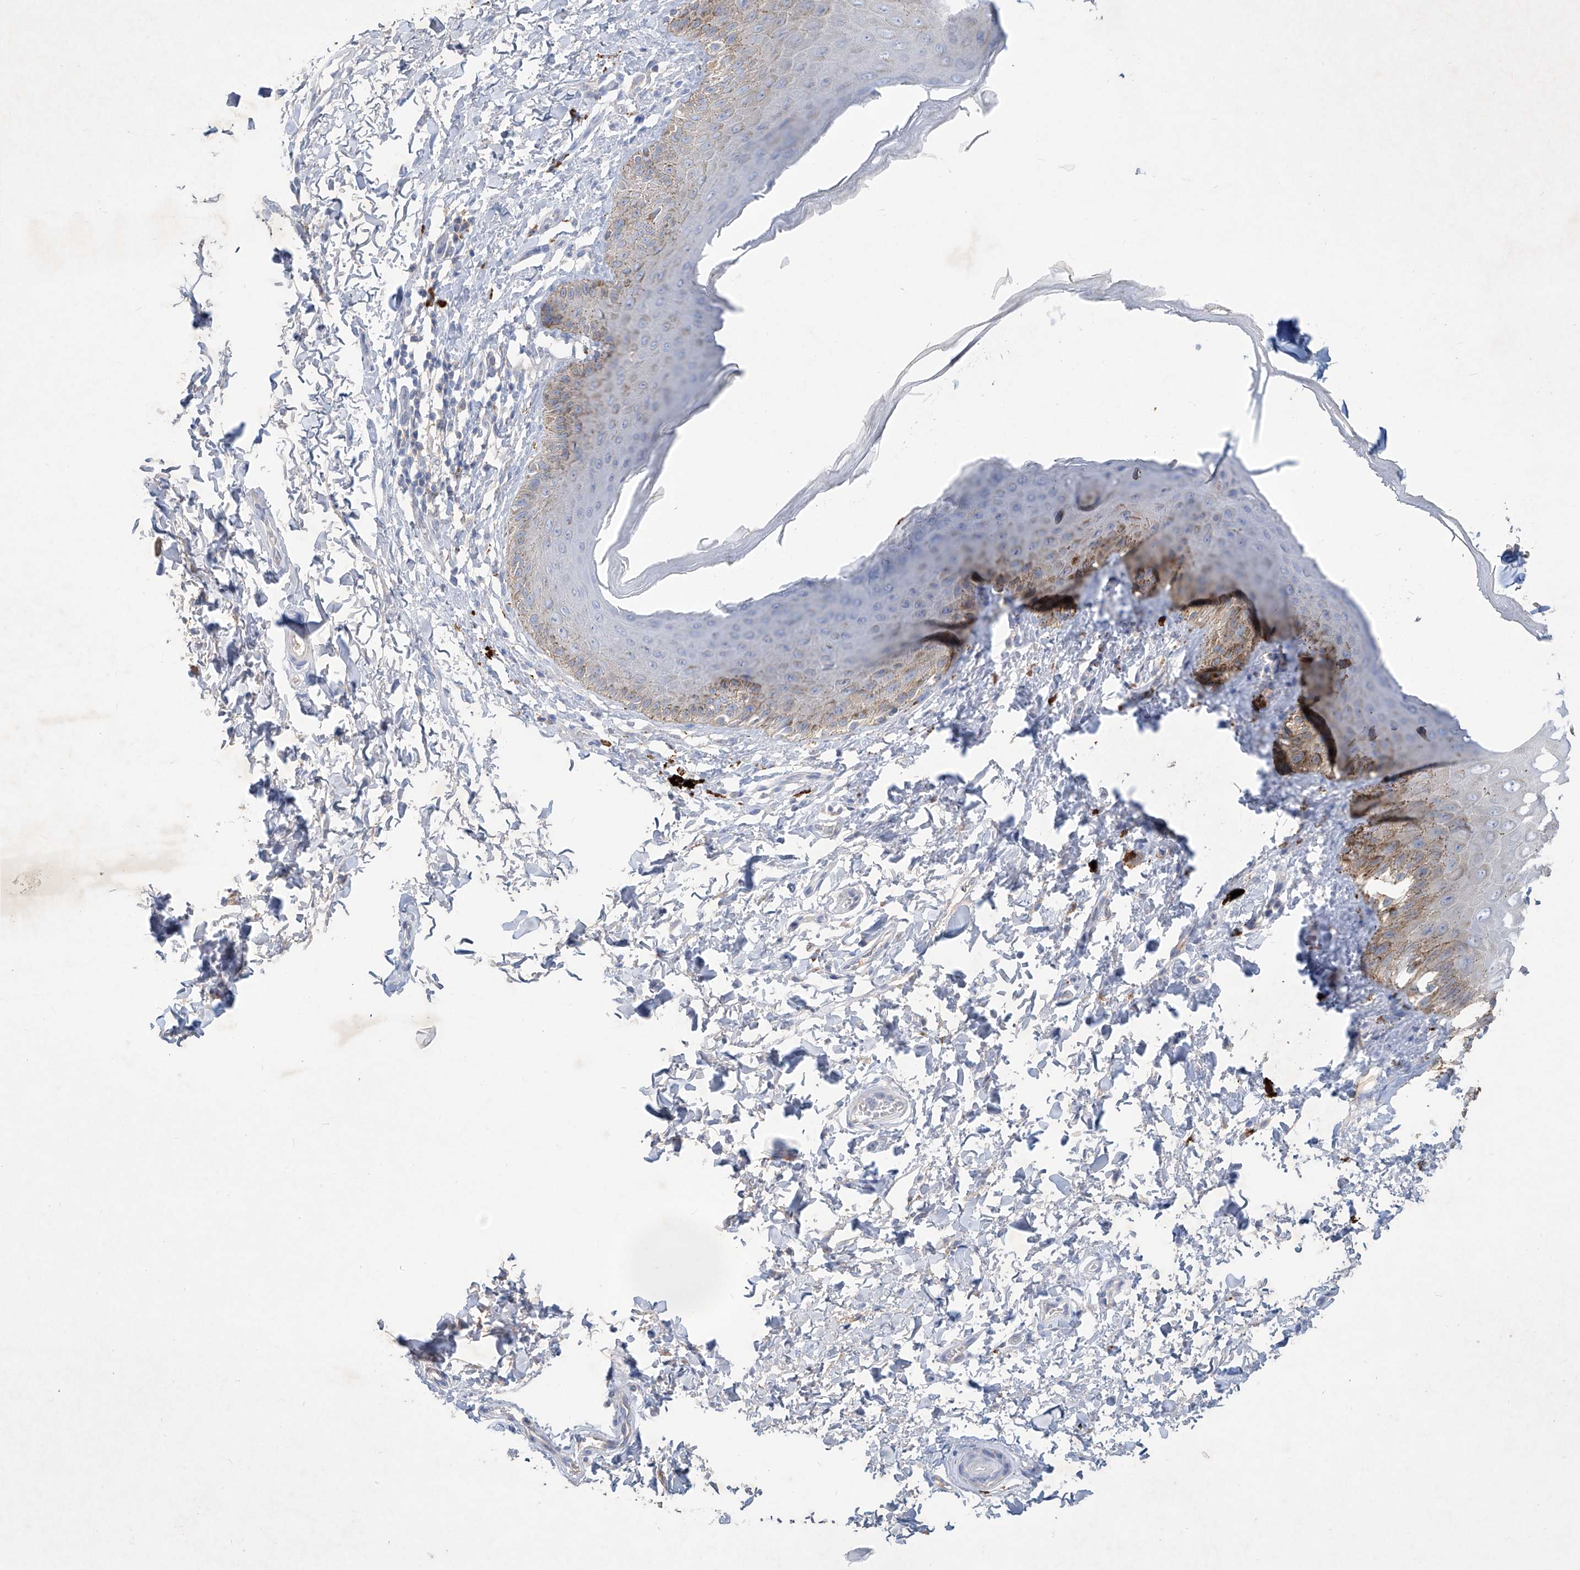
{"staining": {"intensity": "moderate", "quantity": "<25%", "location": "cytoplasmic/membranous"}, "tissue": "skin", "cell_type": "Epidermal cells", "image_type": "normal", "snomed": [{"axis": "morphology", "description": "Normal tissue, NOS"}, {"axis": "topography", "description": "Anal"}], "caption": "Immunohistochemical staining of unremarkable human skin exhibits <25% levels of moderate cytoplasmic/membranous protein positivity in about <25% of epidermal cells.", "gene": "ASNS", "patient": {"sex": "male", "age": 44}}